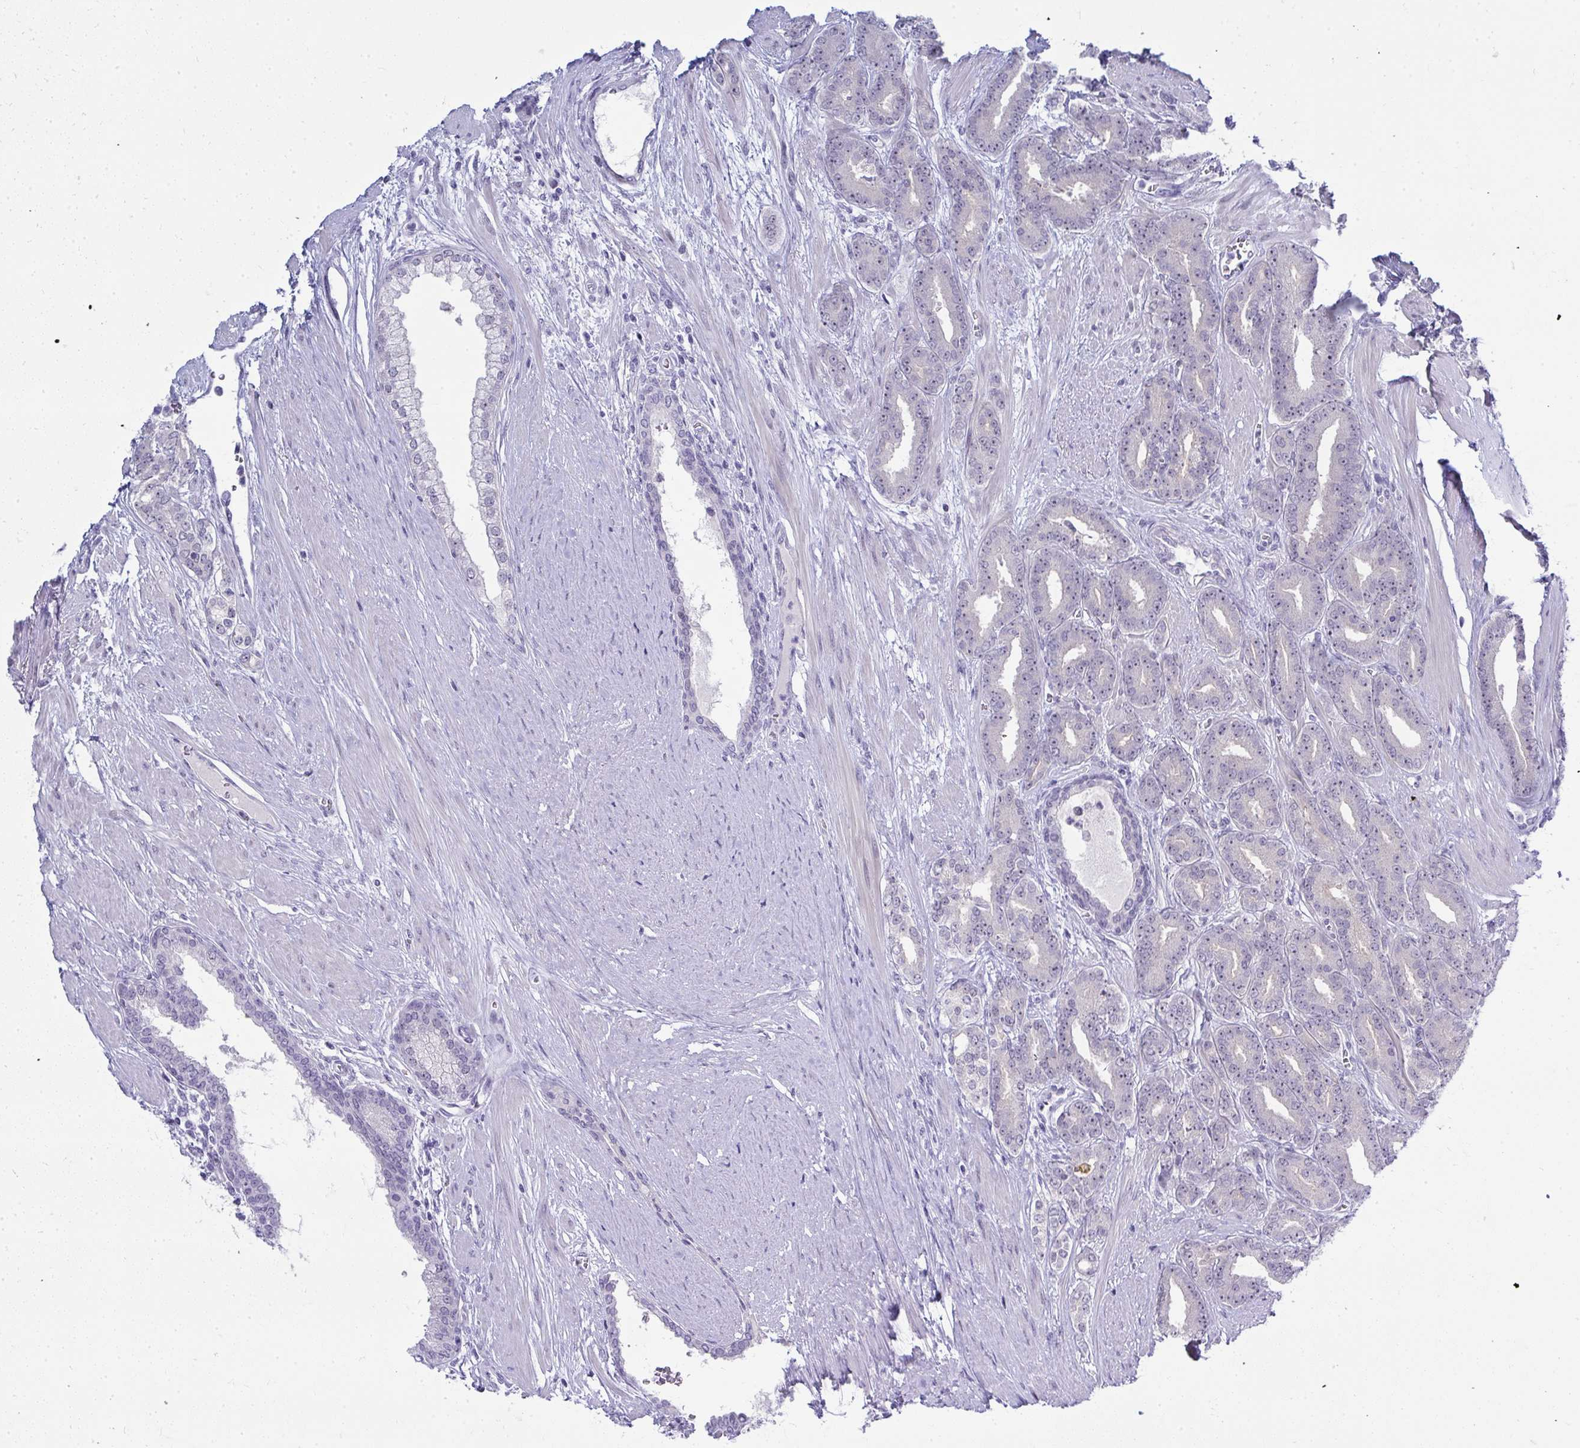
{"staining": {"intensity": "negative", "quantity": "none", "location": "none"}, "tissue": "prostate cancer", "cell_type": "Tumor cells", "image_type": "cancer", "snomed": [{"axis": "morphology", "description": "Adenocarcinoma, High grade"}, {"axis": "topography", "description": "Prostate"}], "caption": "Tumor cells are negative for brown protein staining in high-grade adenocarcinoma (prostate). (Stains: DAB immunohistochemistry with hematoxylin counter stain, Microscopy: brightfield microscopy at high magnification).", "gene": "EID3", "patient": {"sex": "male", "age": 60}}